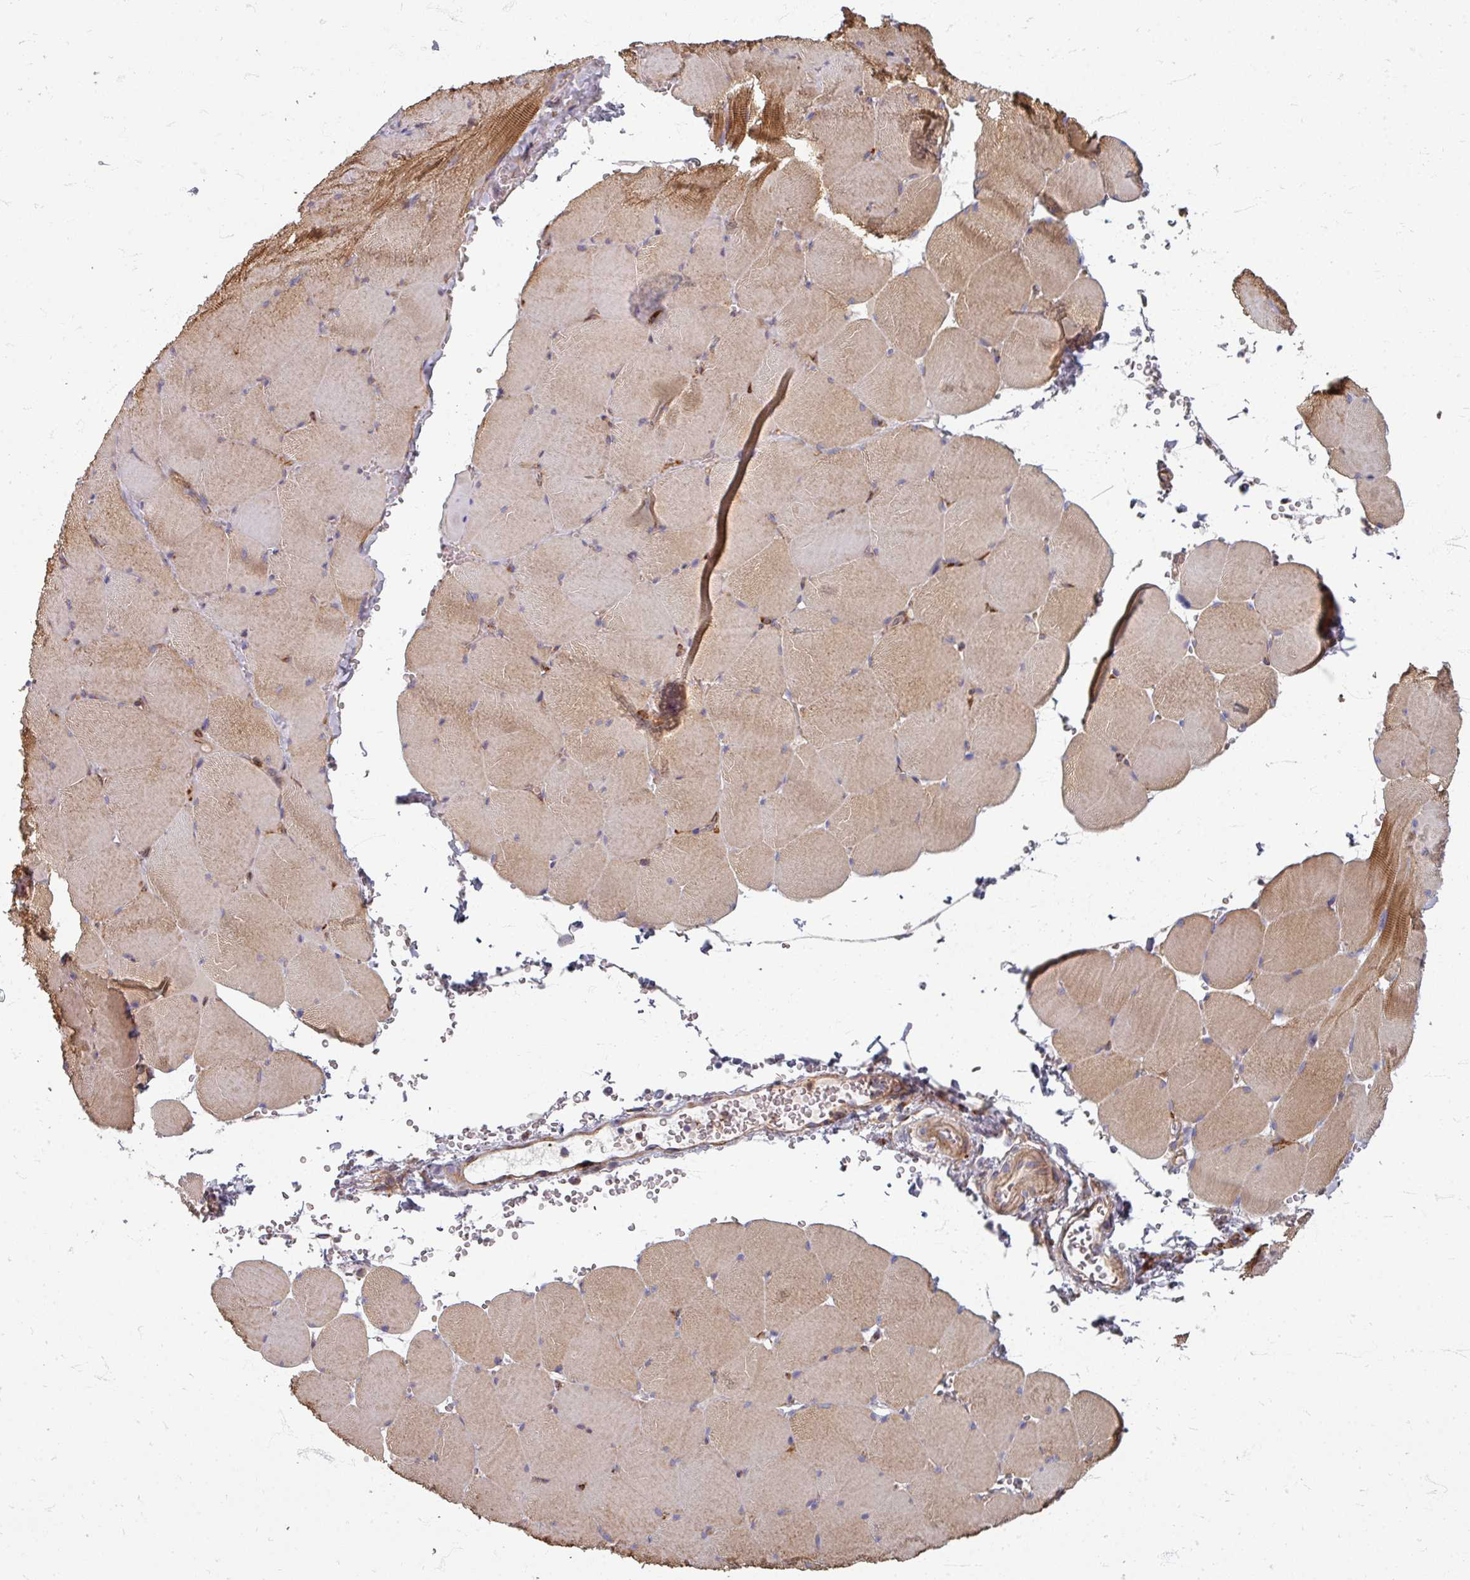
{"staining": {"intensity": "moderate", "quantity": "<25%", "location": "cytoplasmic/membranous"}, "tissue": "skeletal muscle", "cell_type": "Myocytes", "image_type": "normal", "snomed": [{"axis": "morphology", "description": "Normal tissue, NOS"}, {"axis": "topography", "description": "Skeletal muscle"}, {"axis": "topography", "description": "Head-Neck"}], "caption": "Immunohistochemistry (IHC) micrograph of unremarkable human skeletal muscle stained for a protein (brown), which demonstrates low levels of moderate cytoplasmic/membranous positivity in about <25% of myocytes.", "gene": "GABARAPL1", "patient": {"sex": "male", "age": 66}}